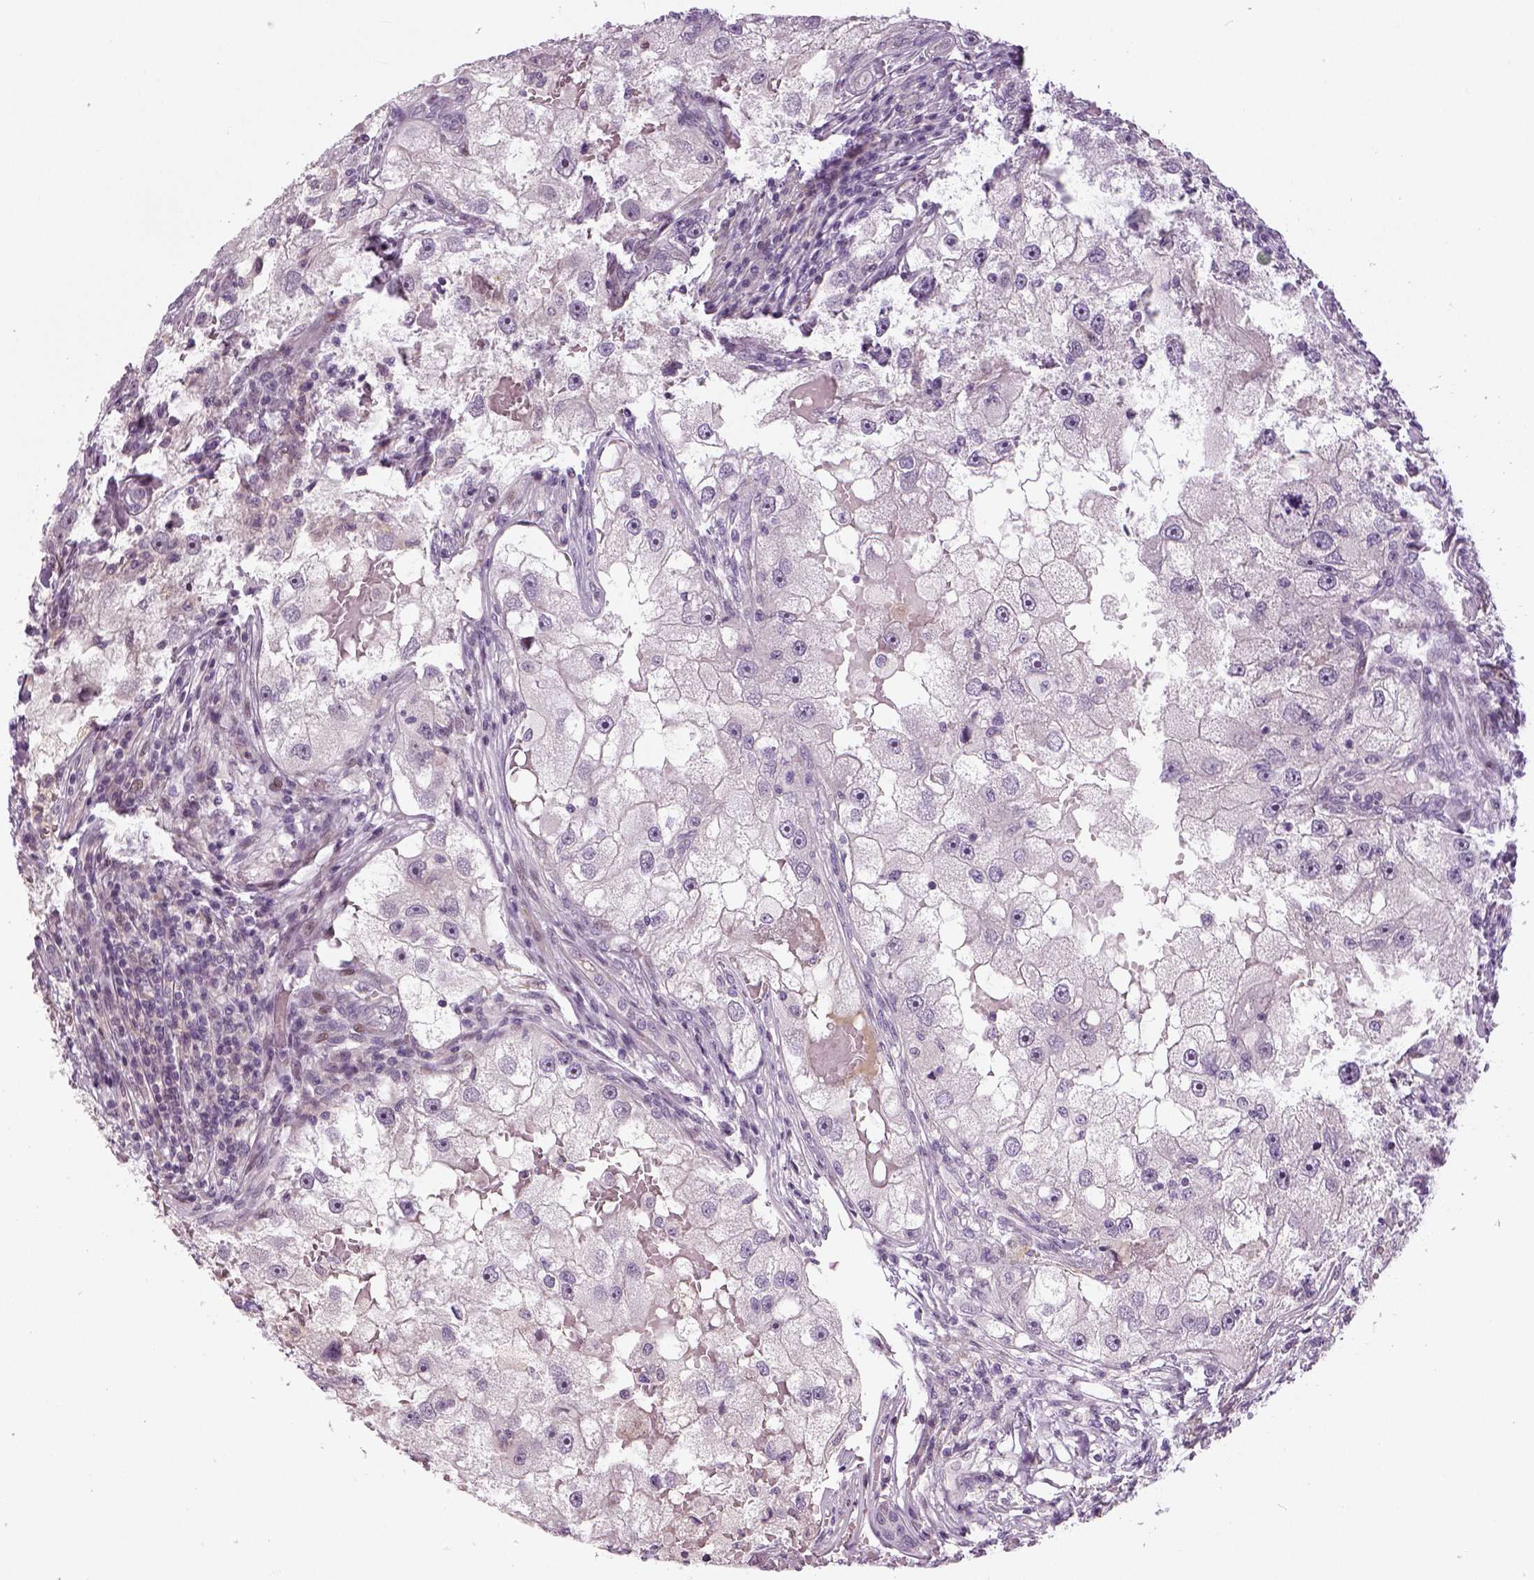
{"staining": {"intensity": "negative", "quantity": "none", "location": "none"}, "tissue": "renal cancer", "cell_type": "Tumor cells", "image_type": "cancer", "snomed": [{"axis": "morphology", "description": "Adenocarcinoma, NOS"}, {"axis": "topography", "description": "Kidney"}], "caption": "Immunohistochemistry of renal cancer demonstrates no staining in tumor cells.", "gene": "NECAB1", "patient": {"sex": "male", "age": 63}}